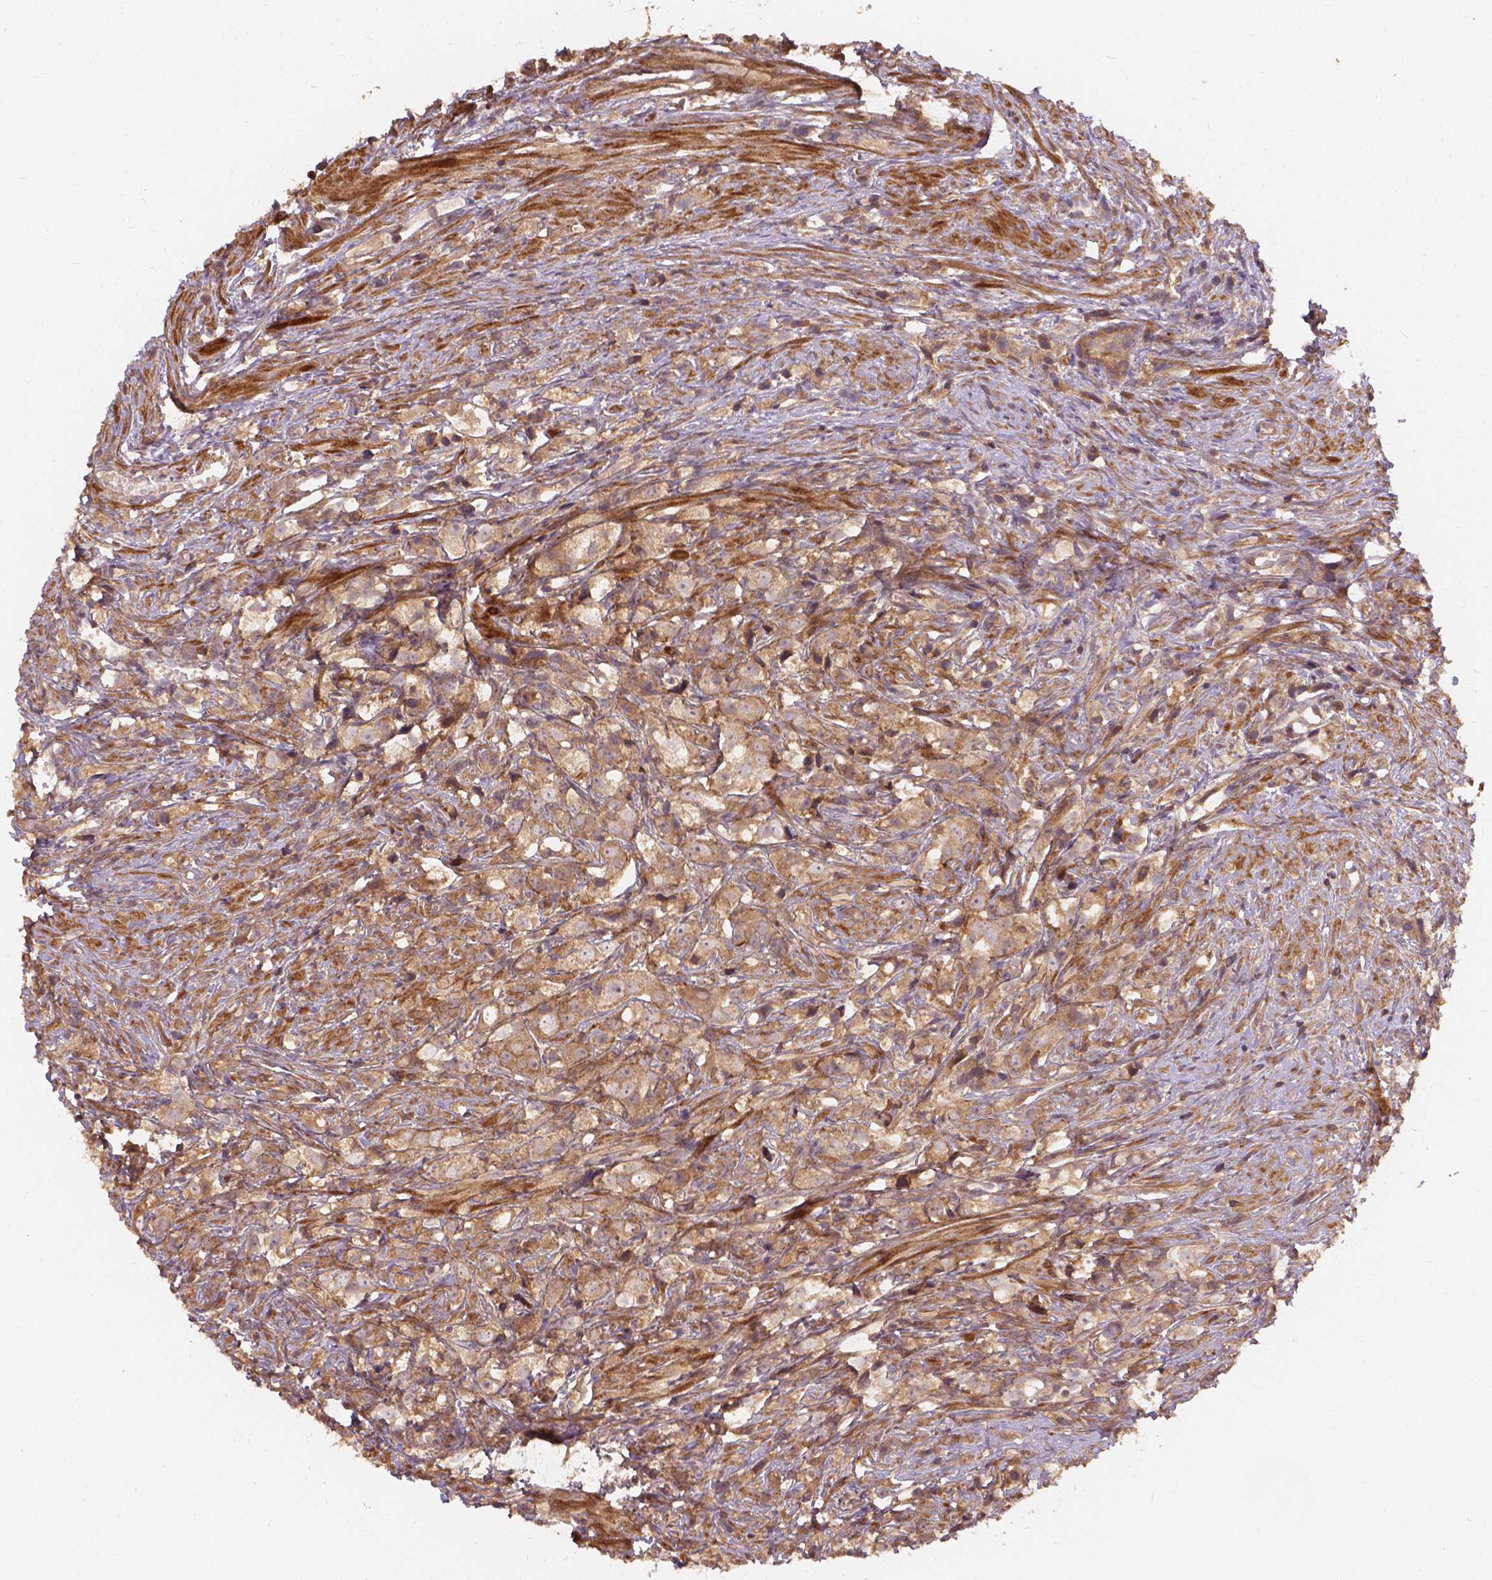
{"staining": {"intensity": "moderate", "quantity": ">75%", "location": "cytoplasmic/membranous"}, "tissue": "prostate cancer", "cell_type": "Tumor cells", "image_type": "cancer", "snomed": [{"axis": "morphology", "description": "Adenocarcinoma, High grade"}, {"axis": "topography", "description": "Prostate"}], "caption": "A micrograph of human prostate cancer (adenocarcinoma (high-grade)) stained for a protein exhibits moderate cytoplasmic/membranous brown staining in tumor cells.", "gene": "XPR1", "patient": {"sex": "male", "age": 75}}